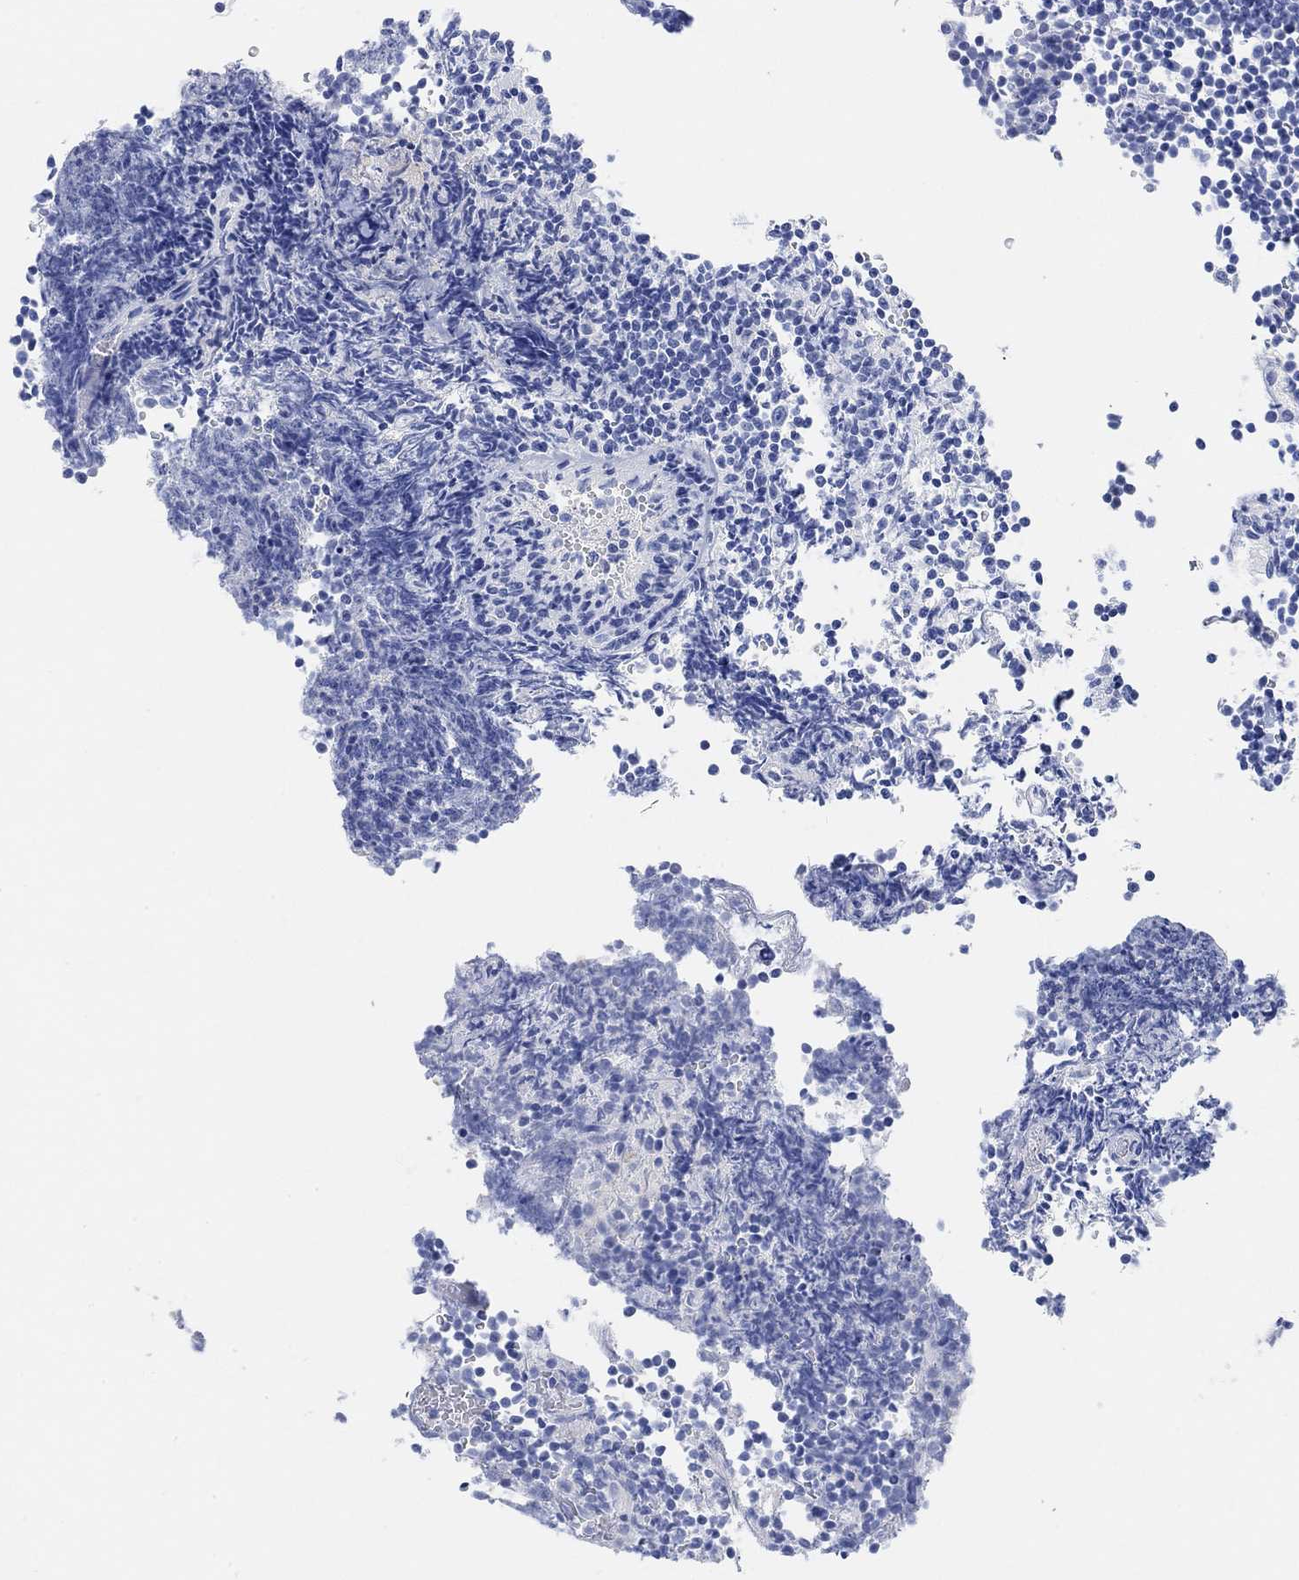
{"staining": {"intensity": "negative", "quantity": "none", "location": "none"}, "tissue": "lymphoma", "cell_type": "Tumor cells", "image_type": "cancer", "snomed": [{"axis": "morphology", "description": "Malignant lymphoma, non-Hodgkin's type, Low grade"}, {"axis": "topography", "description": "Brain"}], "caption": "Tumor cells are negative for protein expression in human malignant lymphoma, non-Hodgkin's type (low-grade). Nuclei are stained in blue.", "gene": "VAT1L", "patient": {"sex": "female", "age": 66}}